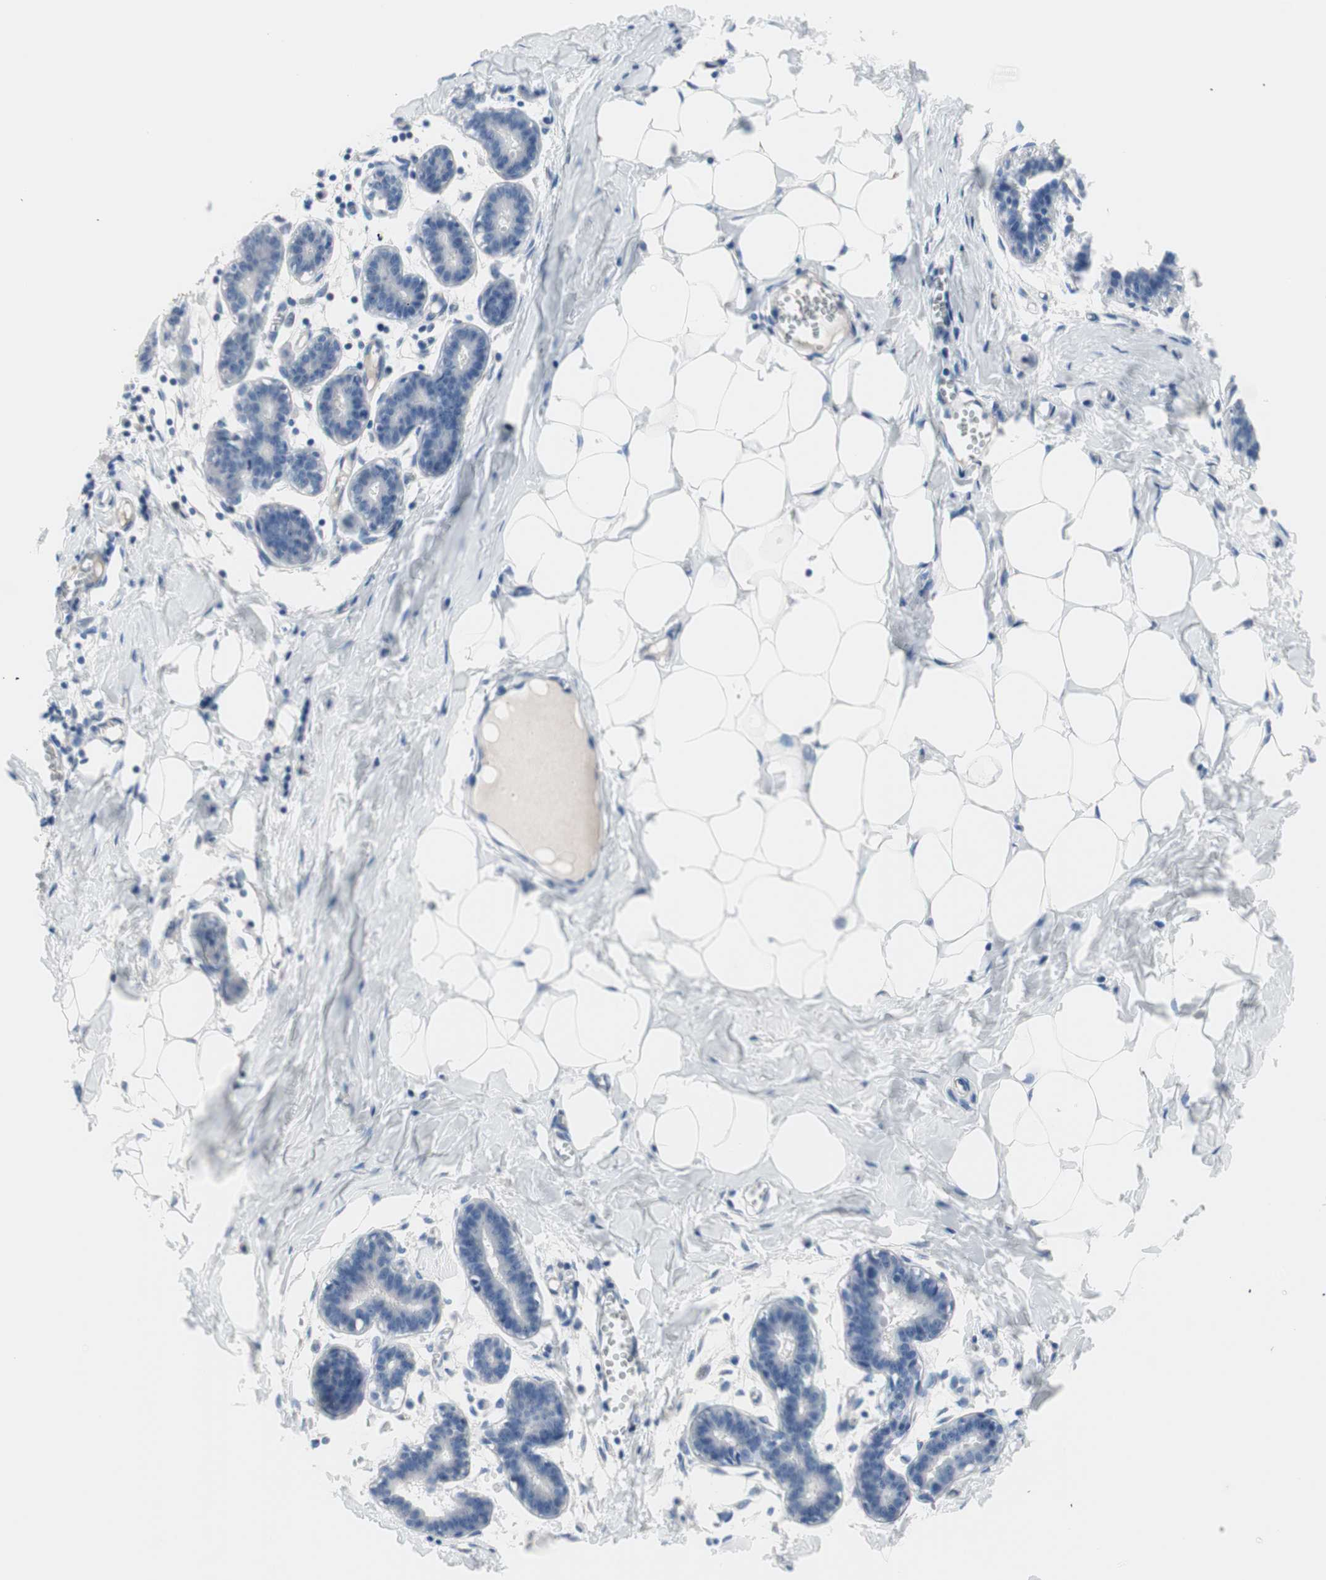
{"staining": {"intensity": "negative", "quantity": "none", "location": "none"}, "tissue": "breast", "cell_type": "Adipocytes", "image_type": "normal", "snomed": [{"axis": "morphology", "description": "Normal tissue, NOS"}, {"axis": "topography", "description": "Breast"}], "caption": "This is an IHC image of unremarkable human breast. There is no staining in adipocytes.", "gene": "ULBP1", "patient": {"sex": "female", "age": 27}}